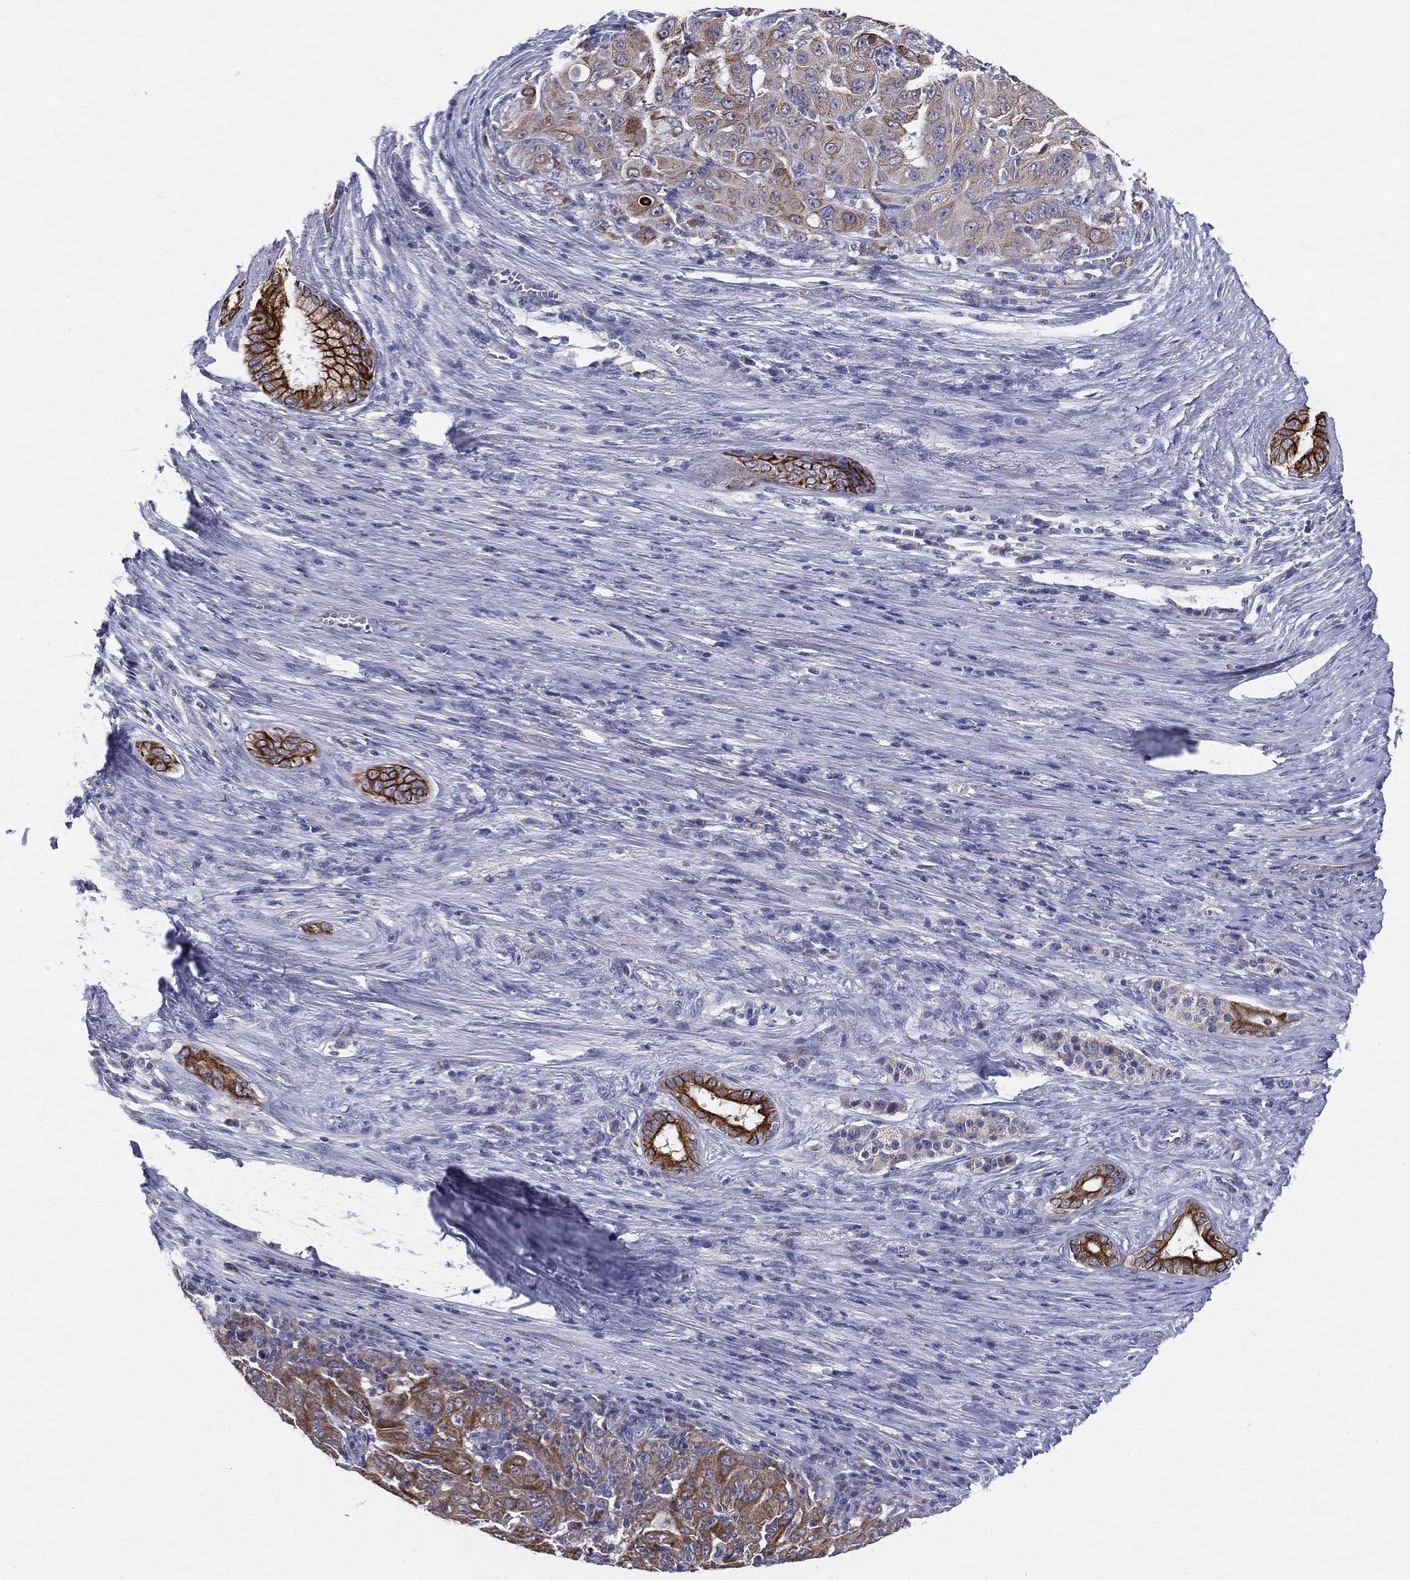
{"staining": {"intensity": "strong", "quantity": "<25%", "location": "cytoplasmic/membranous"}, "tissue": "pancreatic cancer", "cell_type": "Tumor cells", "image_type": "cancer", "snomed": [{"axis": "morphology", "description": "Adenocarcinoma, NOS"}, {"axis": "topography", "description": "Pancreas"}], "caption": "Immunohistochemical staining of human adenocarcinoma (pancreatic) demonstrates strong cytoplasmic/membranous protein expression in about <25% of tumor cells.", "gene": "PWWP3A", "patient": {"sex": "male", "age": 63}}